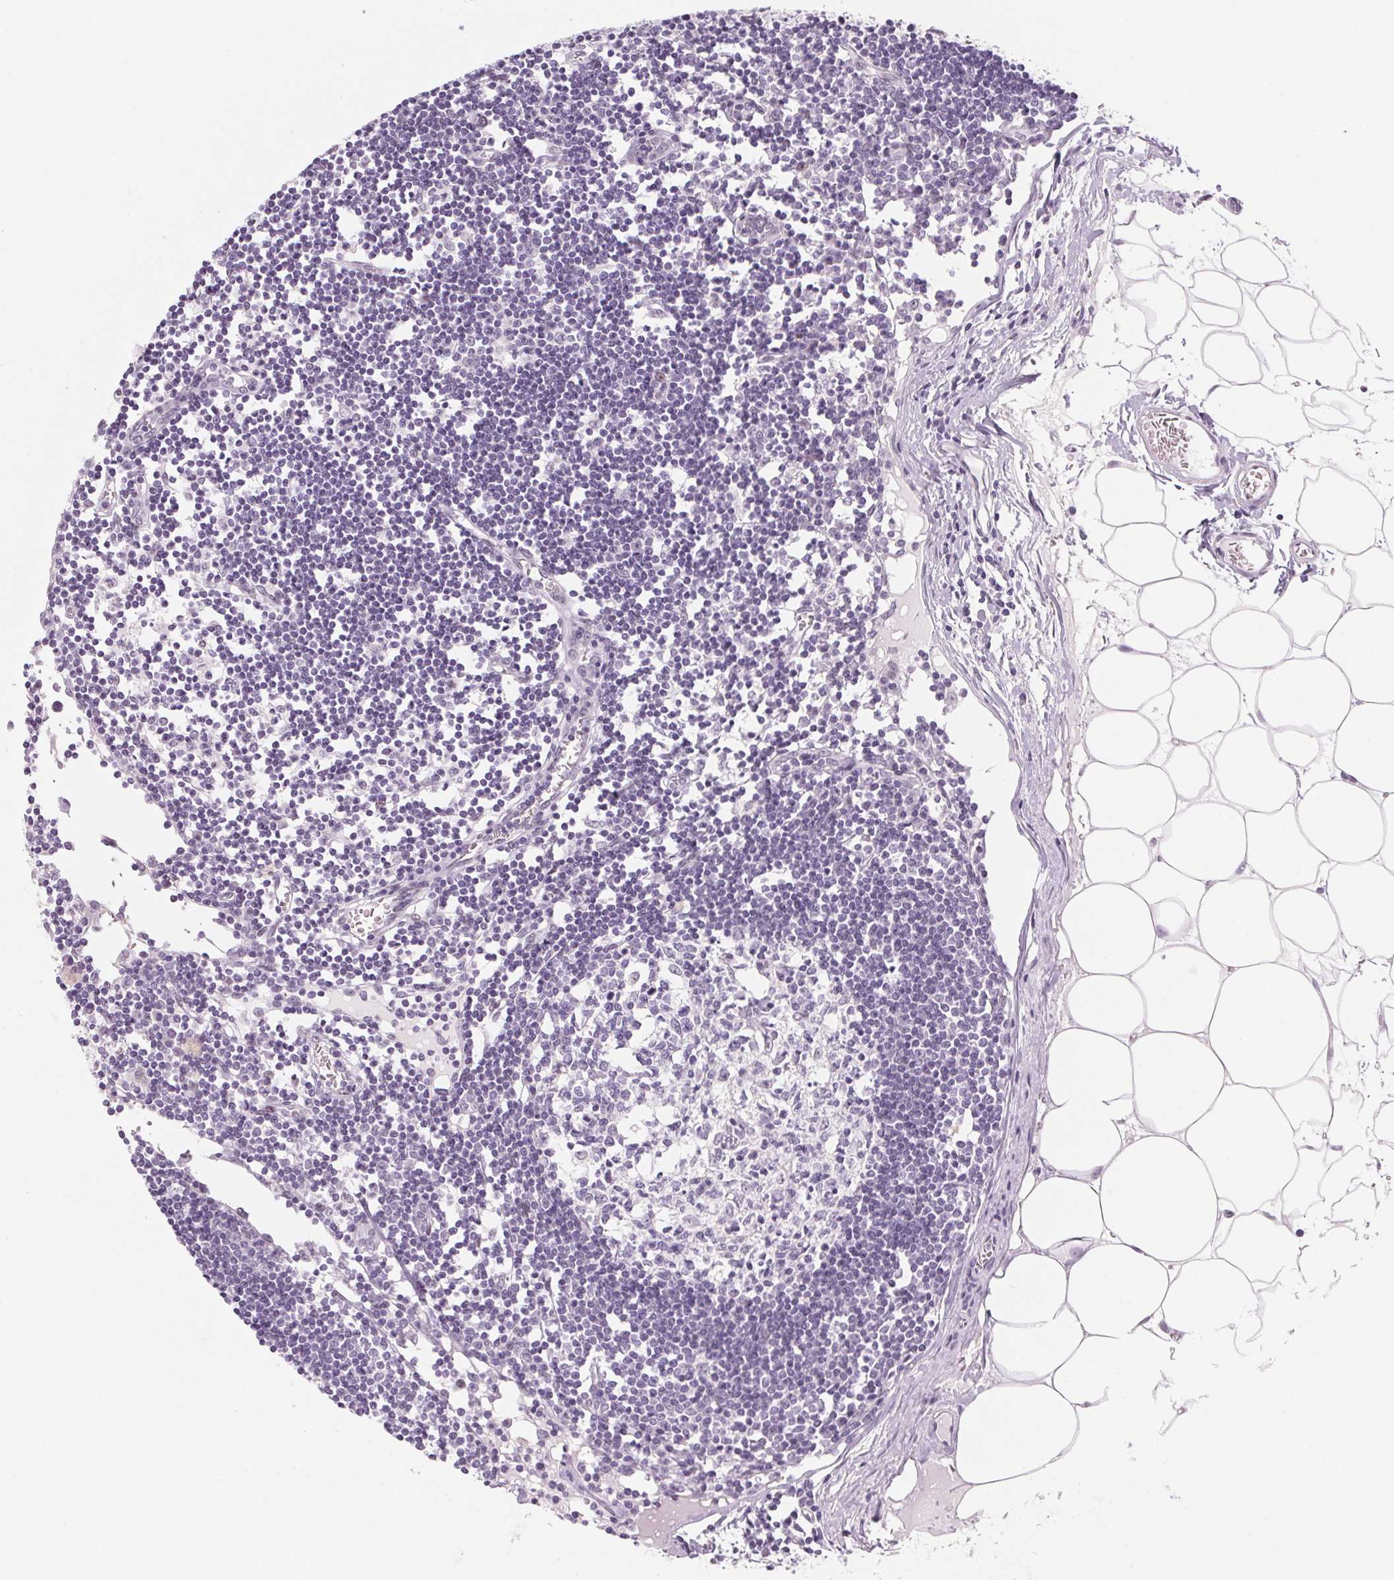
{"staining": {"intensity": "negative", "quantity": "none", "location": "none"}, "tissue": "lymph node", "cell_type": "Germinal center cells", "image_type": "normal", "snomed": [{"axis": "morphology", "description": "Normal tissue, NOS"}, {"axis": "topography", "description": "Lymph node"}], "caption": "IHC histopathology image of normal lymph node stained for a protein (brown), which exhibits no staining in germinal center cells.", "gene": "KCNQ2", "patient": {"sex": "female", "age": 65}}